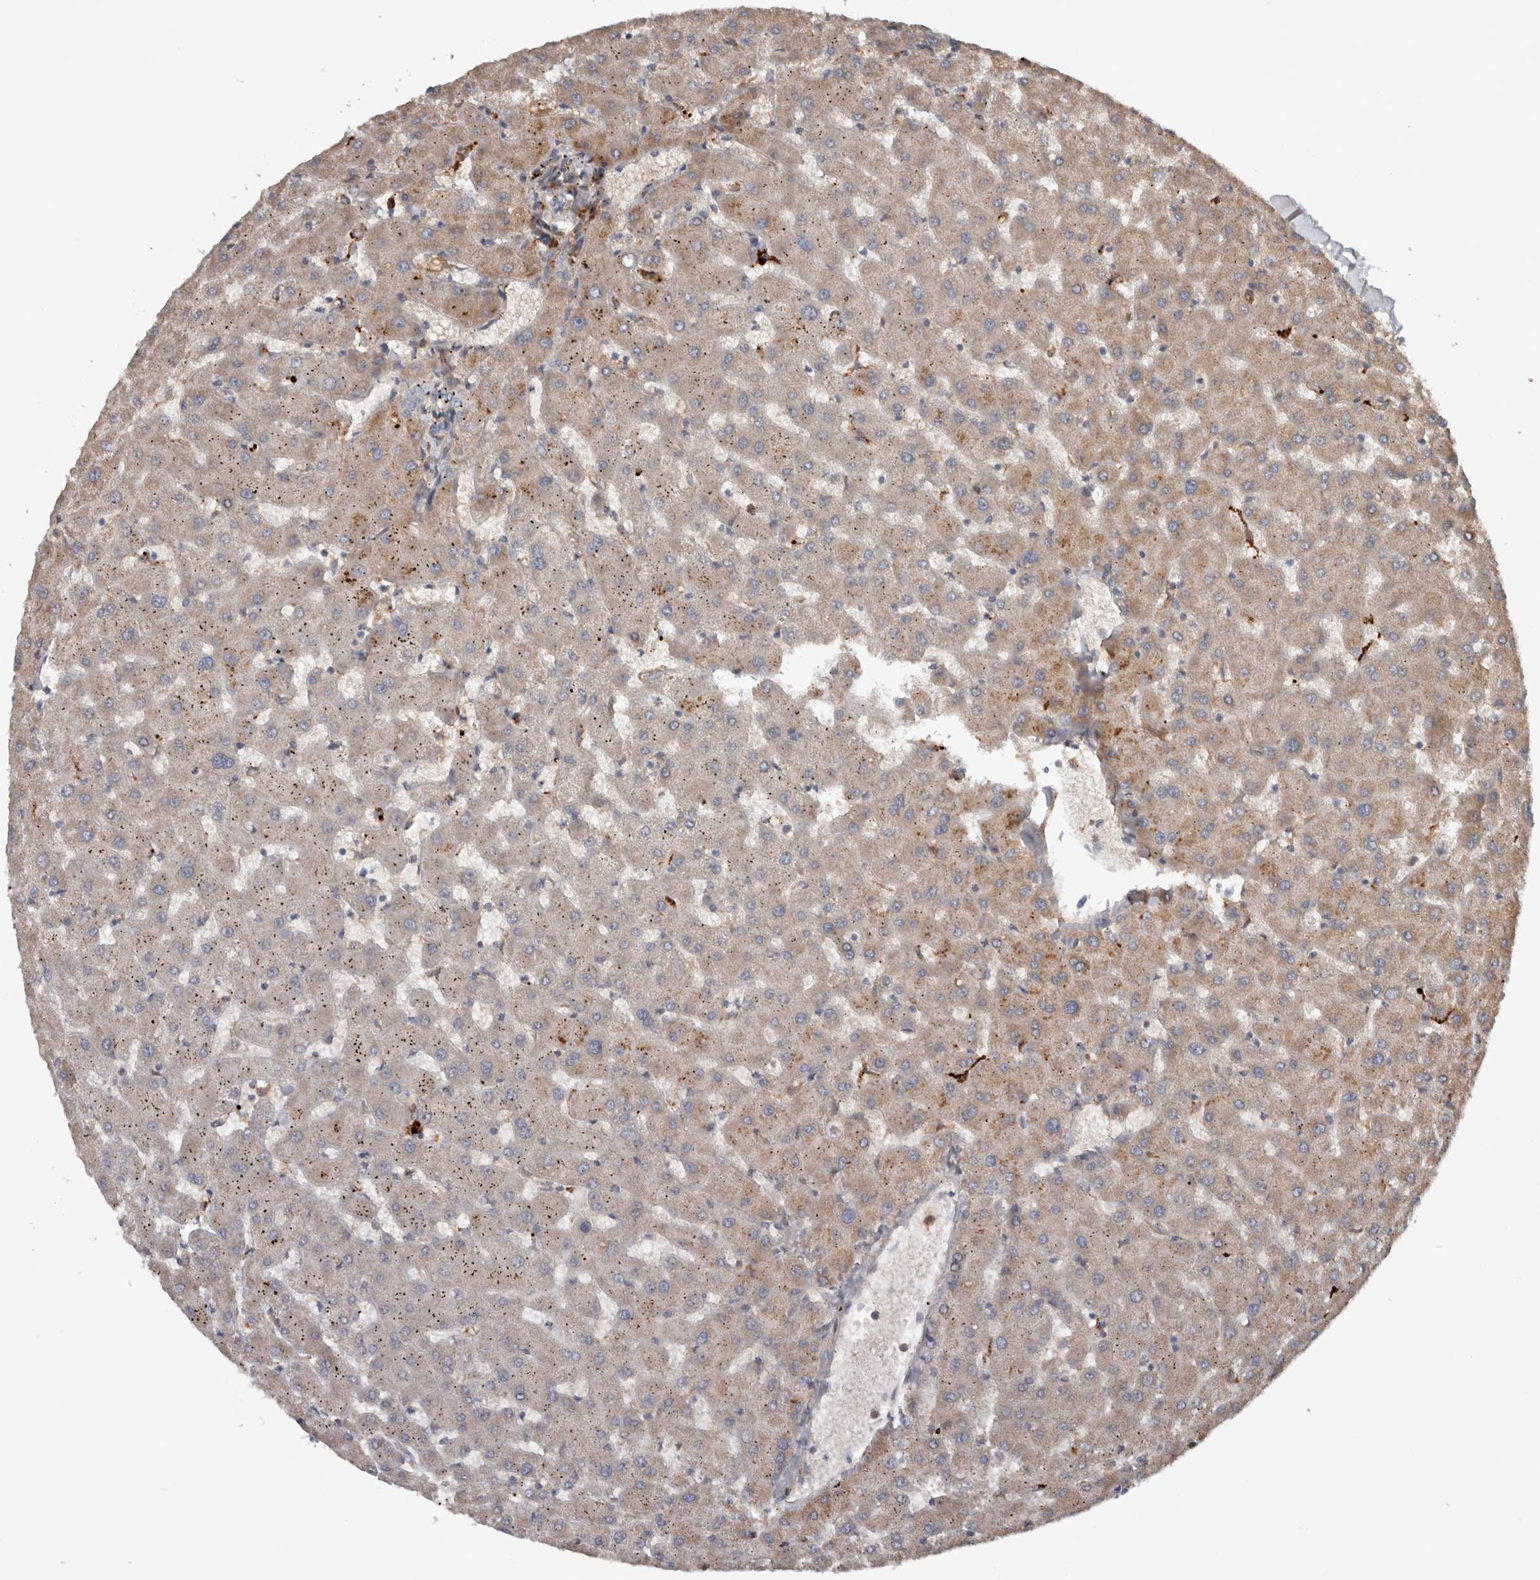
{"staining": {"intensity": "negative", "quantity": "none", "location": "none"}, "tissue": "liver", "cell_type": "Cholangiocytes", "image_type": "normal", "snomed": [{"axis": "morphology", "description": "Normal tissue, NOS"}, {"axis": "topography", "description": "Liver"}], "caption": "DAB immunohistochemical staining of benign human liver exhibits no significant expression in cholangiocytes.", "gene": "TARBP1", "patient": {"sex": "female", "age": 63}}